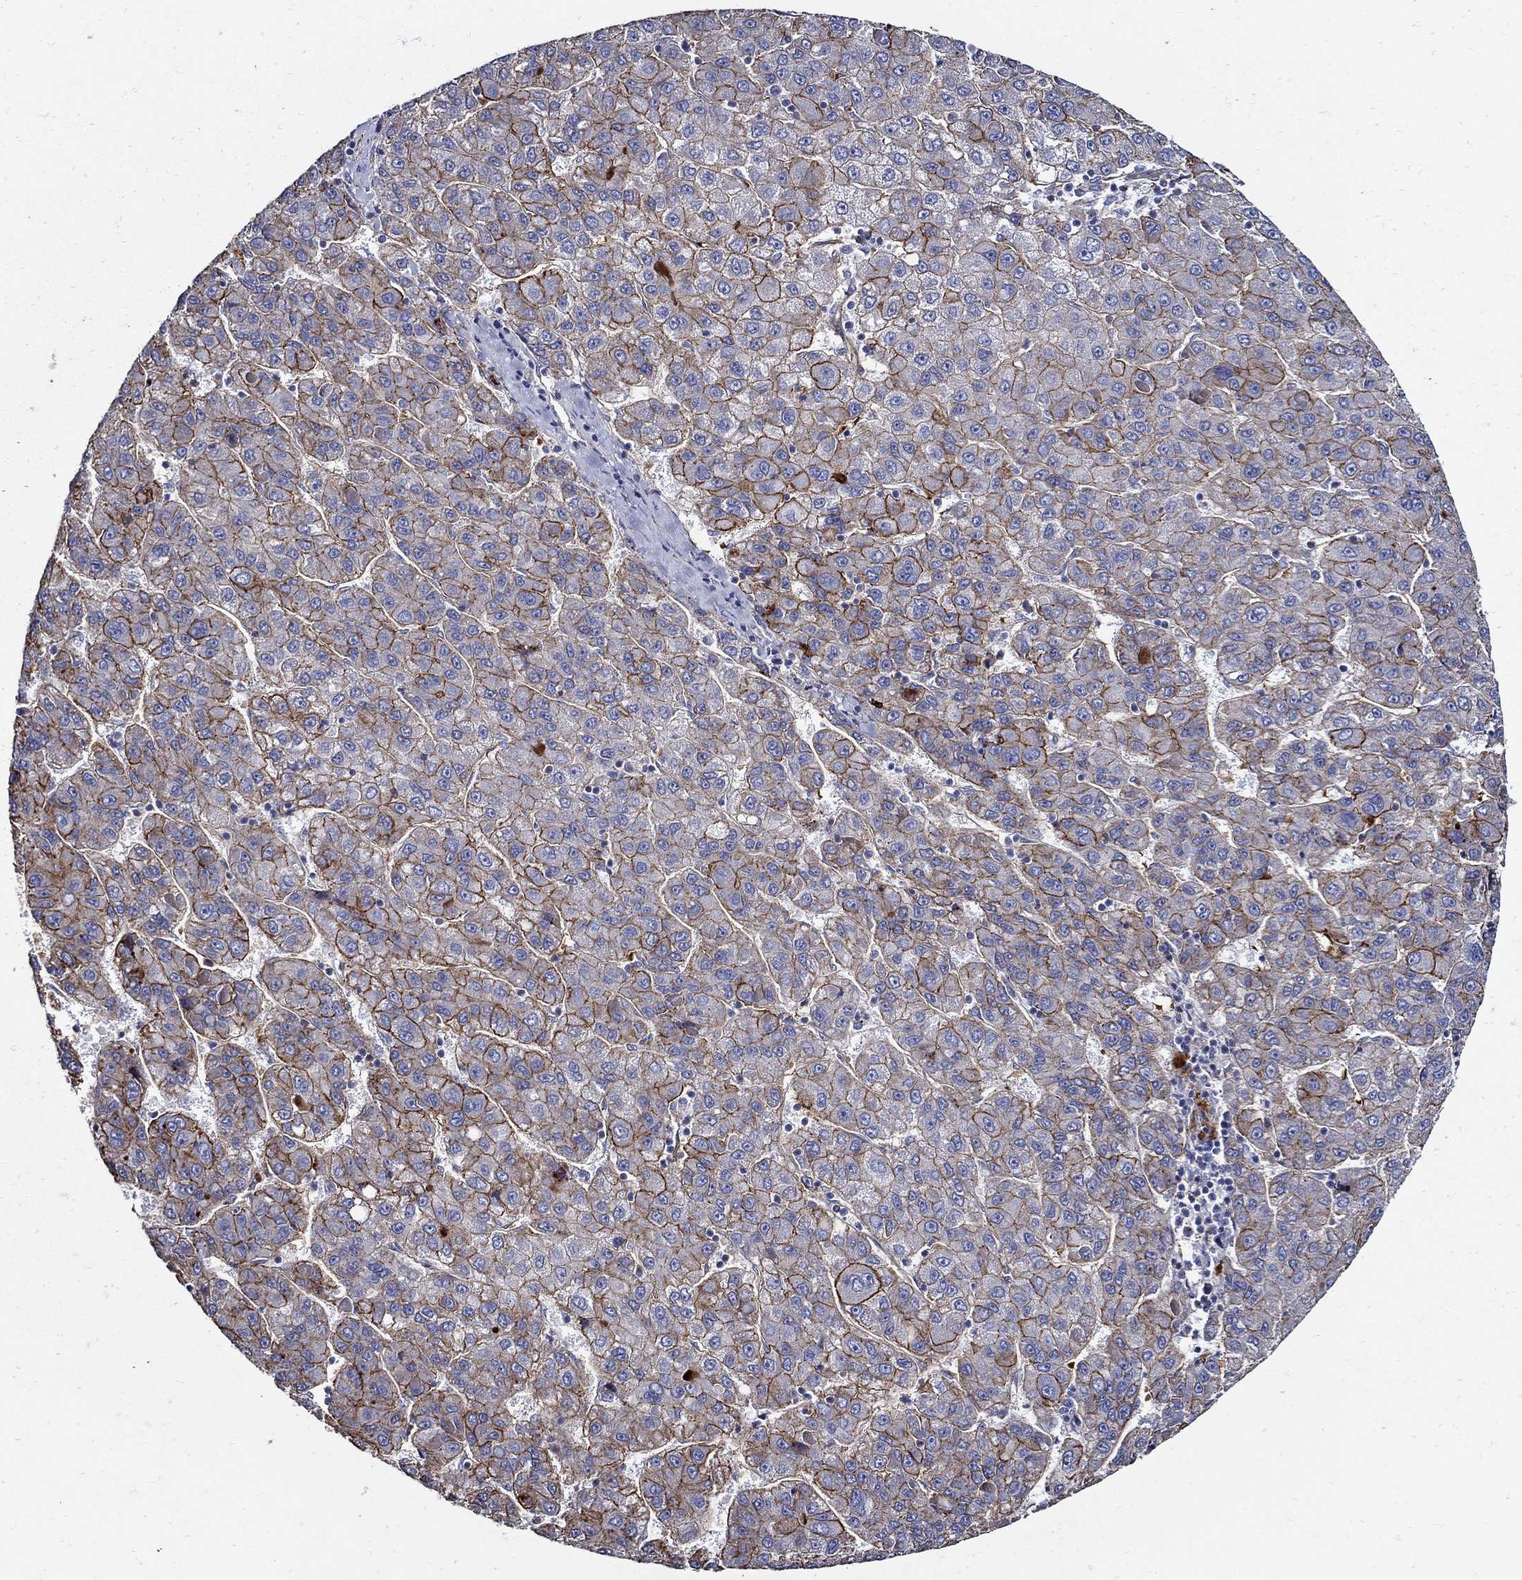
{"staining": {"intensity": "strong", "quantity": "25%-75%", "location": "cytoplasmic/membranous"}, "tissue": "liver cancer", "cell_type": "Tumor cells", "image_type": "cancer", "snomed": [{"axis": "morphology", "description": "Carcinoma, Hepatocellular, NOS"}, {"axis": "topography", "description": "Liver"}], "caption": "Liver hepatocellular carcinoma stained with a protein marker displays strong staining in tumor cells.", "gene": "APBB3", "patient": {"sex": "female", "age": 82}}